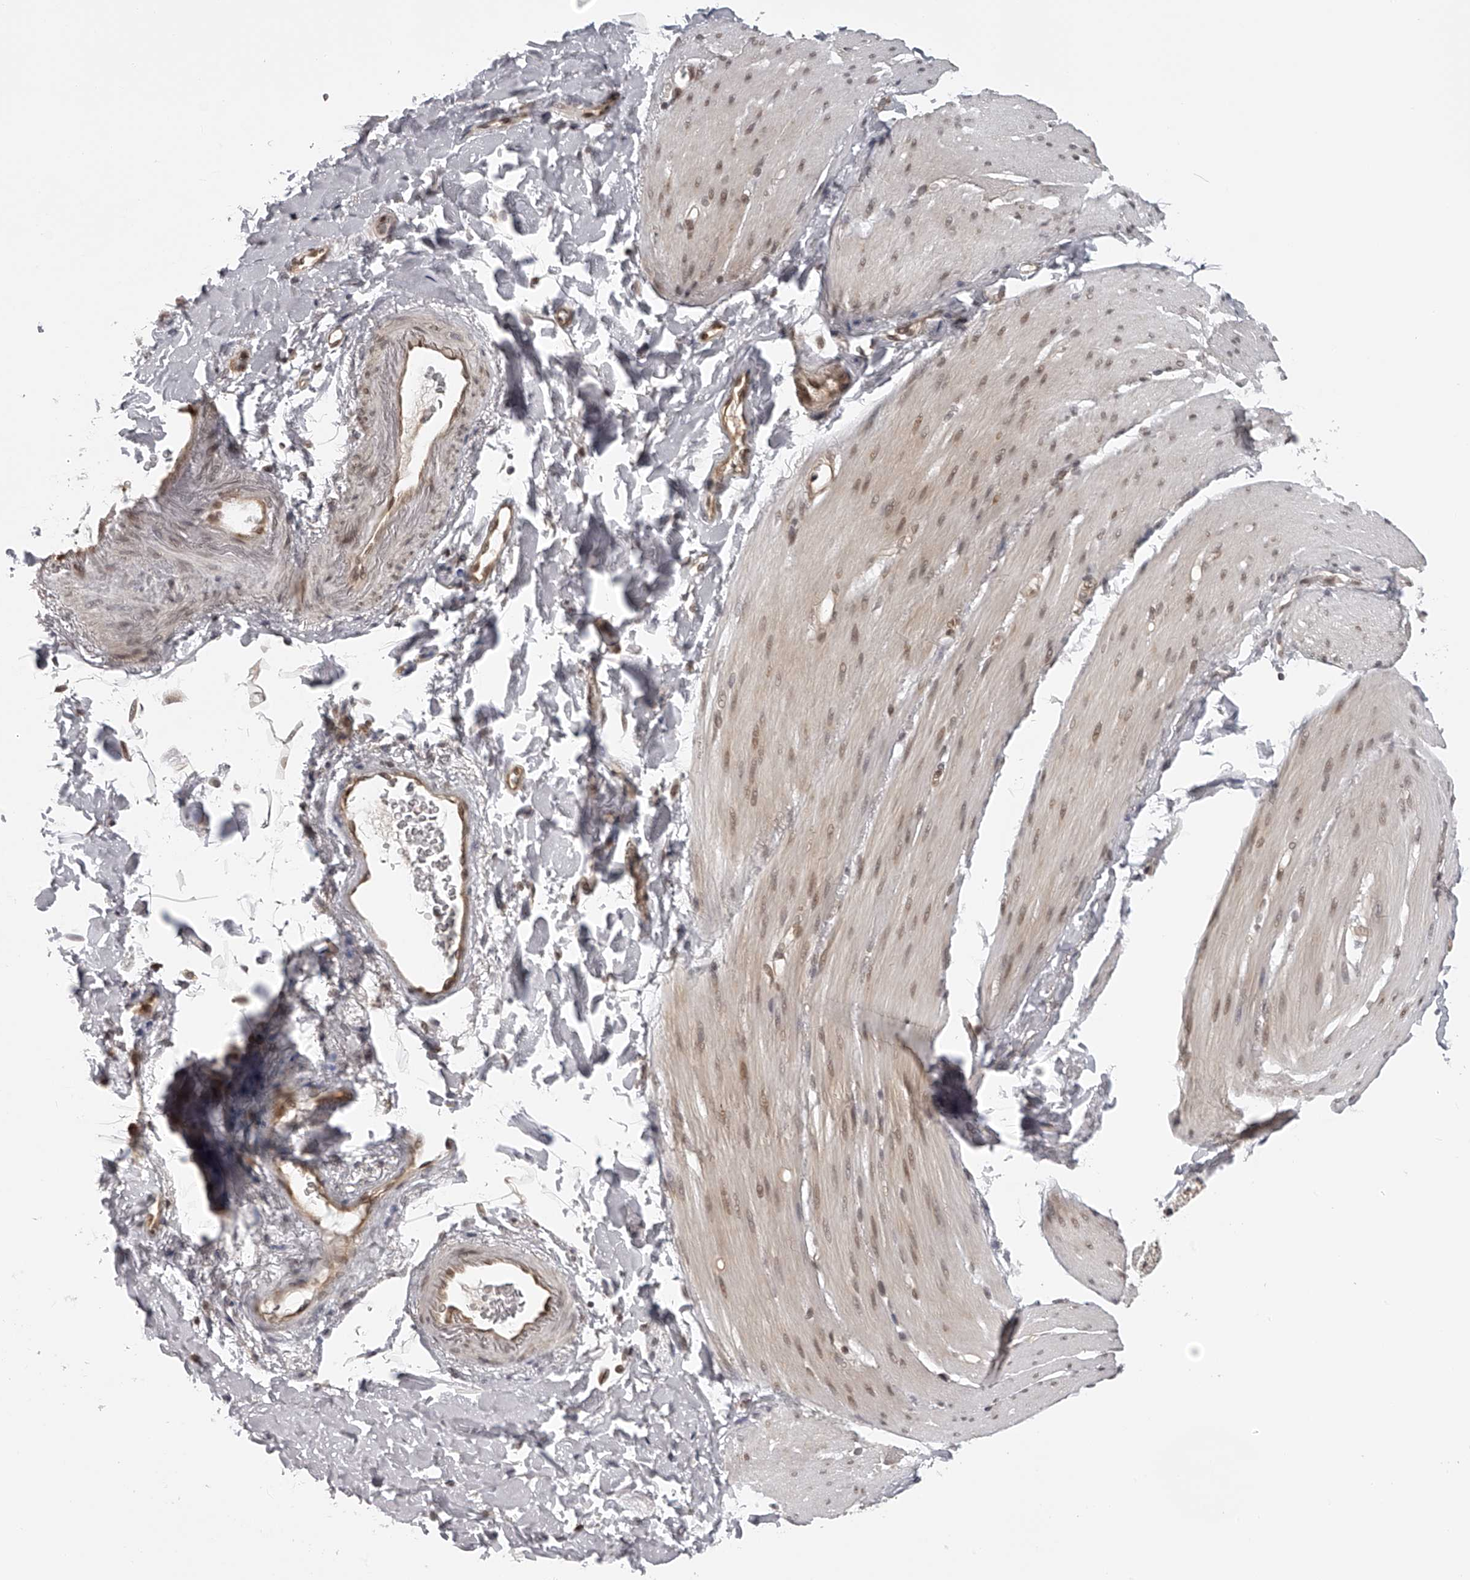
{"staining": {"intensity": "negative", "quantity": "none", "location": "none"}, "tissue": "smooth muscle", "cell_type": "Smooth muscle cells", "image_type": "normal", "snomed": [{"axis": "morphology", "description": "Normal tissue, NOS"}, {"axis": "topography", "description": "Smooth muscle"}, {"axis": "topography", "description": "Small intestine"}], "caption": "This is a micrograph of IHC staining of normal smooth muscle, which shows no positivity in smooth muscle cells.", "gene": "ODF2L", "patient": {"sex": "female", "age": 84}}